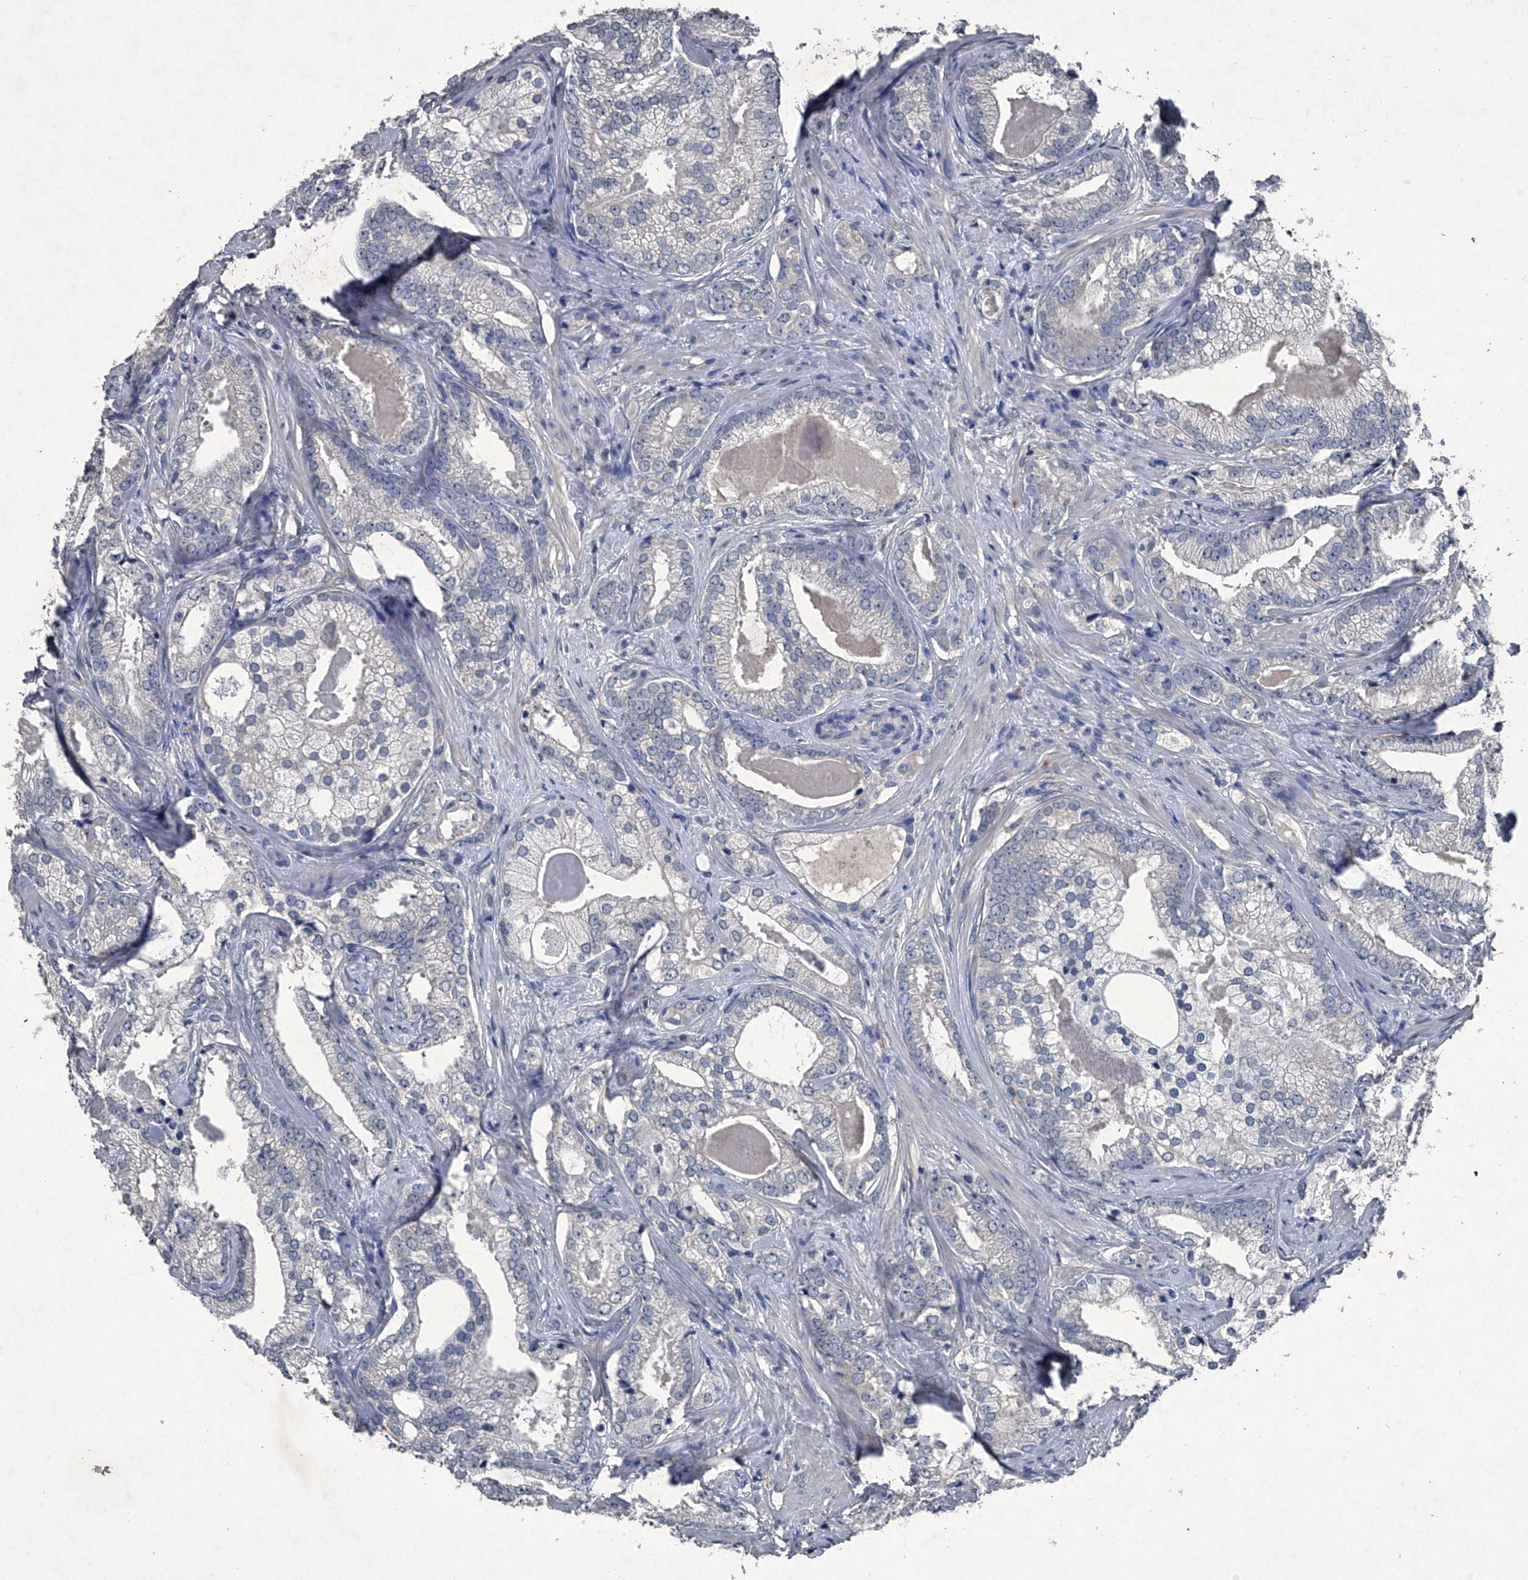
{"staining": {"intensity": "negative", "quantity": "none", "location": "none"}, "tissue": "prostate cancer", "cell_type": "Tumor cells", "image_type": "cancer", "snomed": [{"axis": "morphology", "description": "Normal morphology"}, {"axis": "morphology", "description": "Adenocarcinoma, Low grade"}, {"axis": "topography", "description": "Prostate"}], "caption": "Immunohistochemistry (IHC) image of prostate cancer stained for a protein (brown), which reveals no staining in tumor cells.", "gene": "MAPKAP1", "patient": {"sex": "male", "age": 72}}